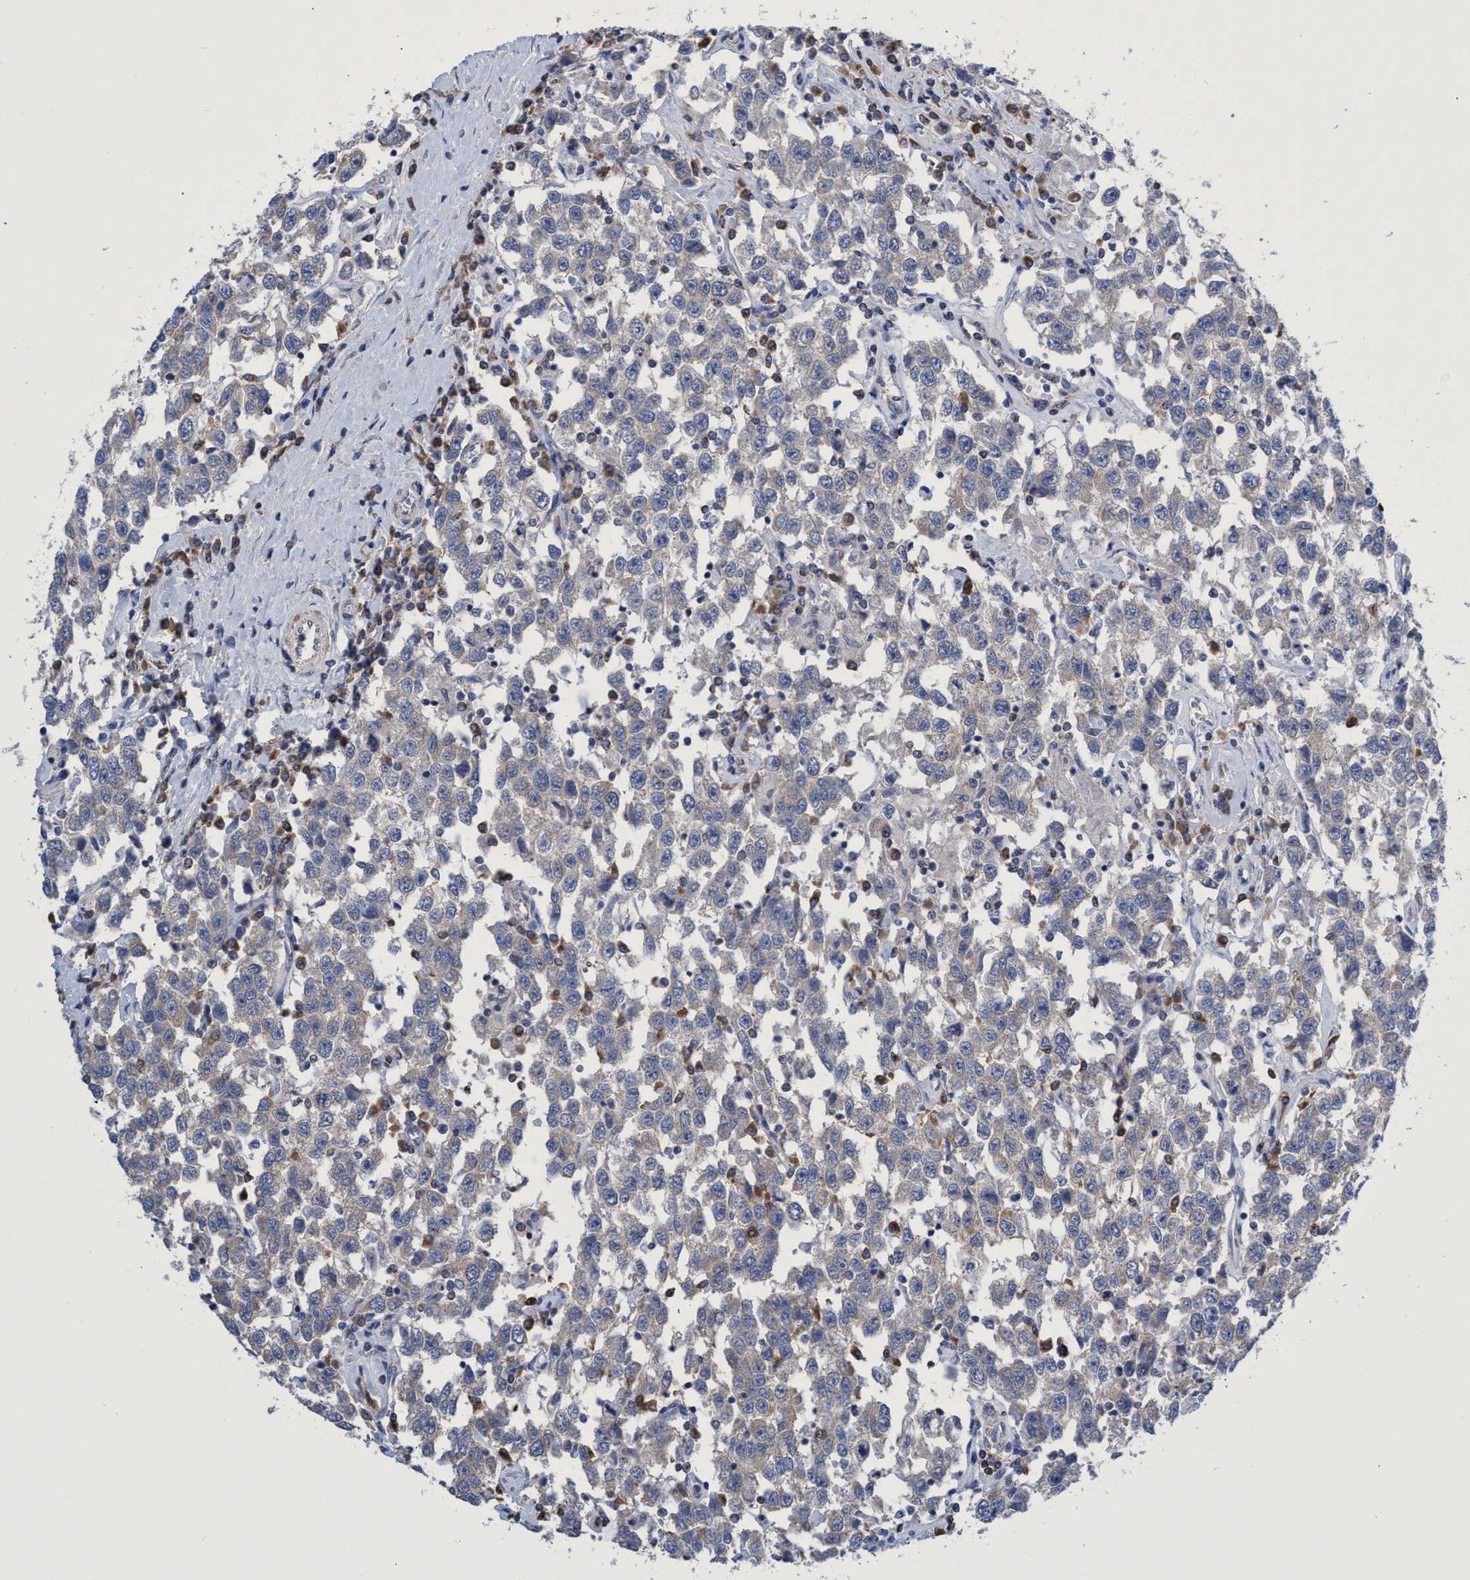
{"staining": {"intensity": "negative", "quantity": "none", "location": "none"}, "tissue": "testis cancer", "cell_type": "Tumor cells", "image_type": "cancer", "snomed": [{"axis": "morphology", "description": "Seminoma, NOS"}, {"axis": "topography", "description": "Testis"}], "caption": "An immunohistochemistry (IHC) micrograph of testis cancer is shown. There is no staining in tumor cells of testis cancer.", "gene": "CRYZ", "patient": {"sex": "male", "age": 41}}